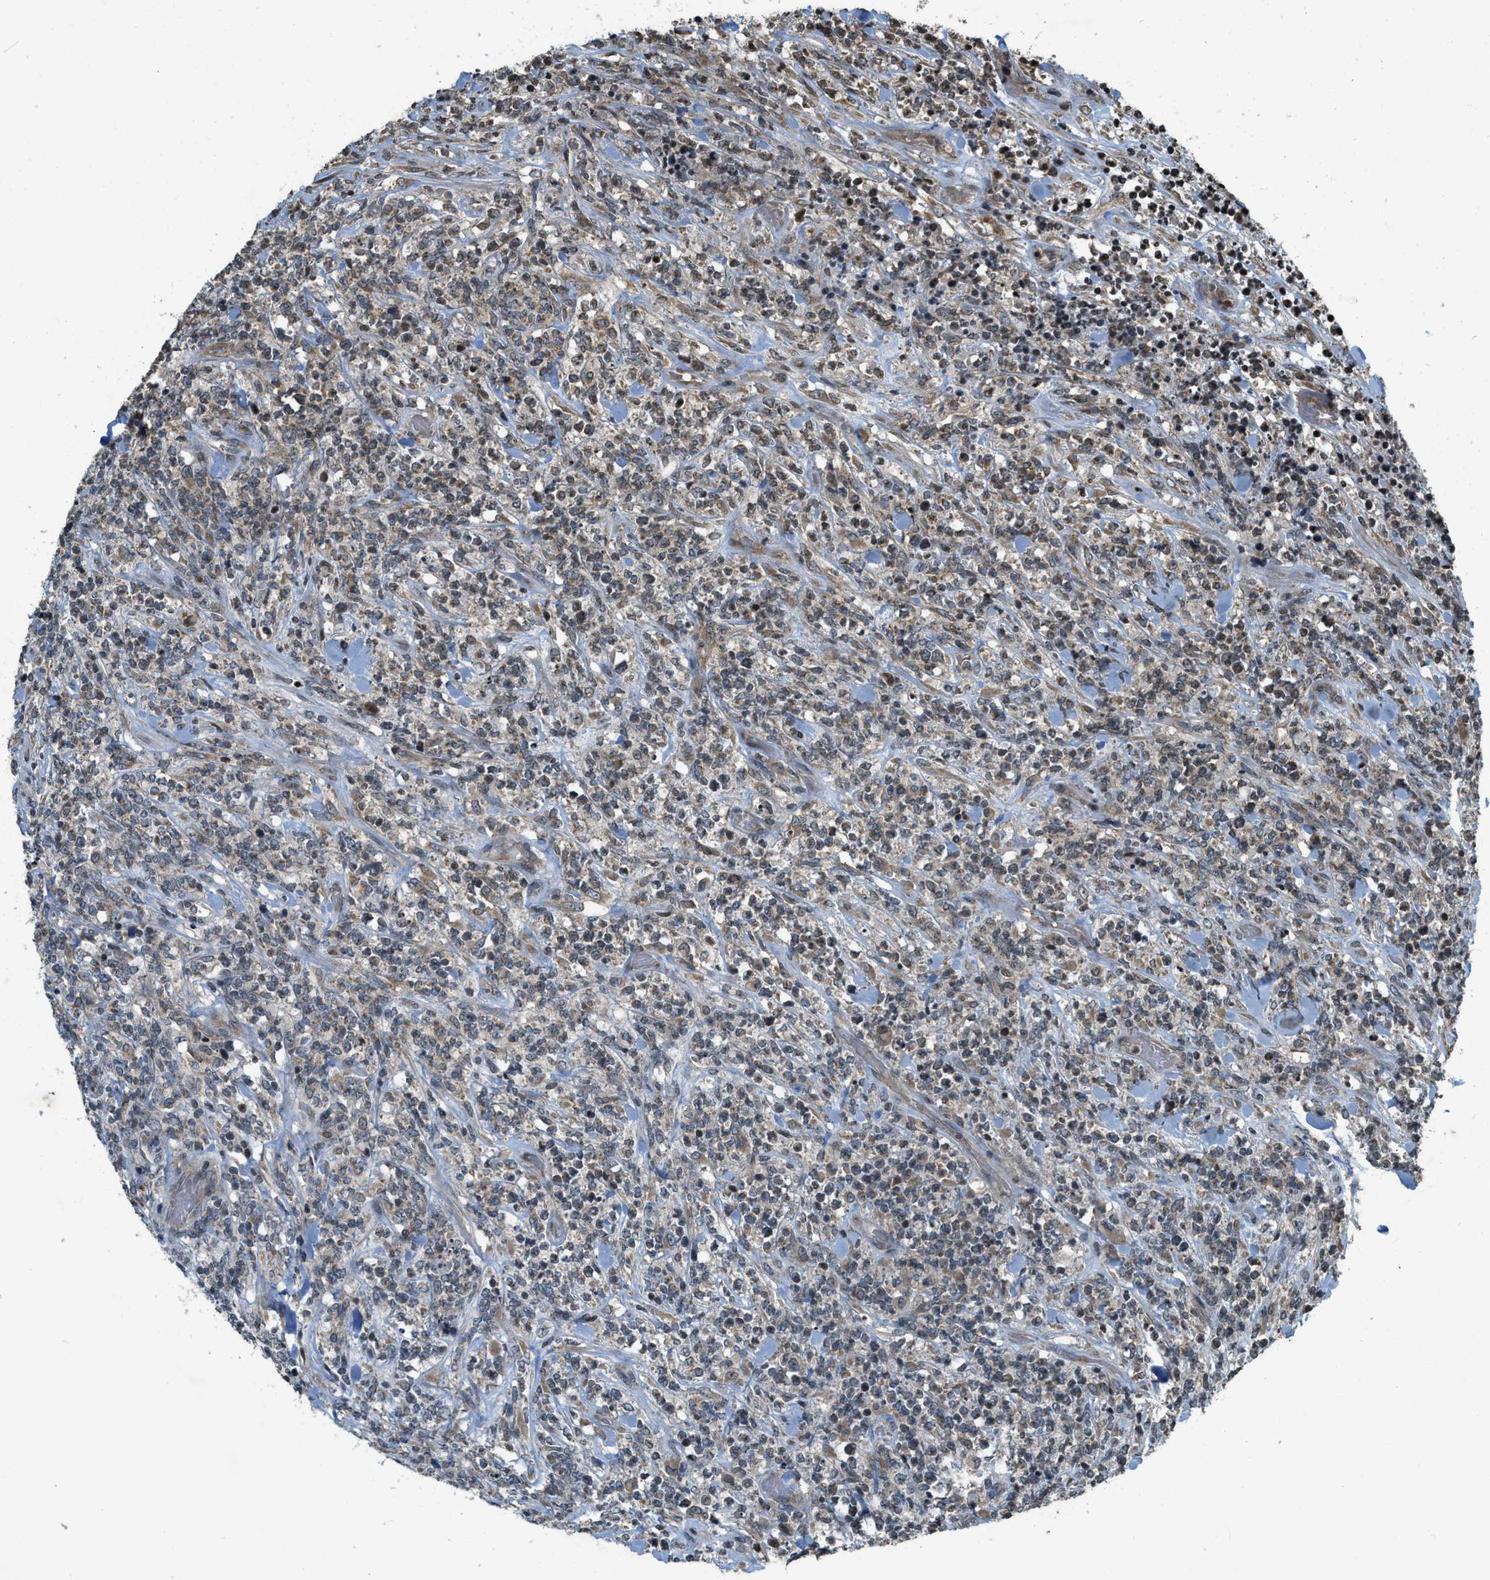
{"staining": {"intensity": "moderate", "quantity": "25%-75%", "location": "cytoplasmic/membranous,nuclear"}, "tissue": "lymphoma", "cell_type": "Tumor cells", "image_type": "cancer", "snomed": [{"axis": "morphology", "description": "Malignant lymphoma, non-Hodgkin's type, High grade"}, {"axis": "topography", "description": "Soft tissue"}], "caption": "Immunohistochemistry (IHC) micrograph of neoplastic tissue: malignant lymphoma, non-Hodgkin's type (high-grade) stained using immunohistochemistry exhibits medium levels of moderate protein expression localized specifically in the cytoplasmic/membranous and nuclear of tumor cells, appearing as a cytoplasmic/membranous and nuclear brown color.", "gene": "SIAH1", "patient": {"sex": "male", "age": 18}}